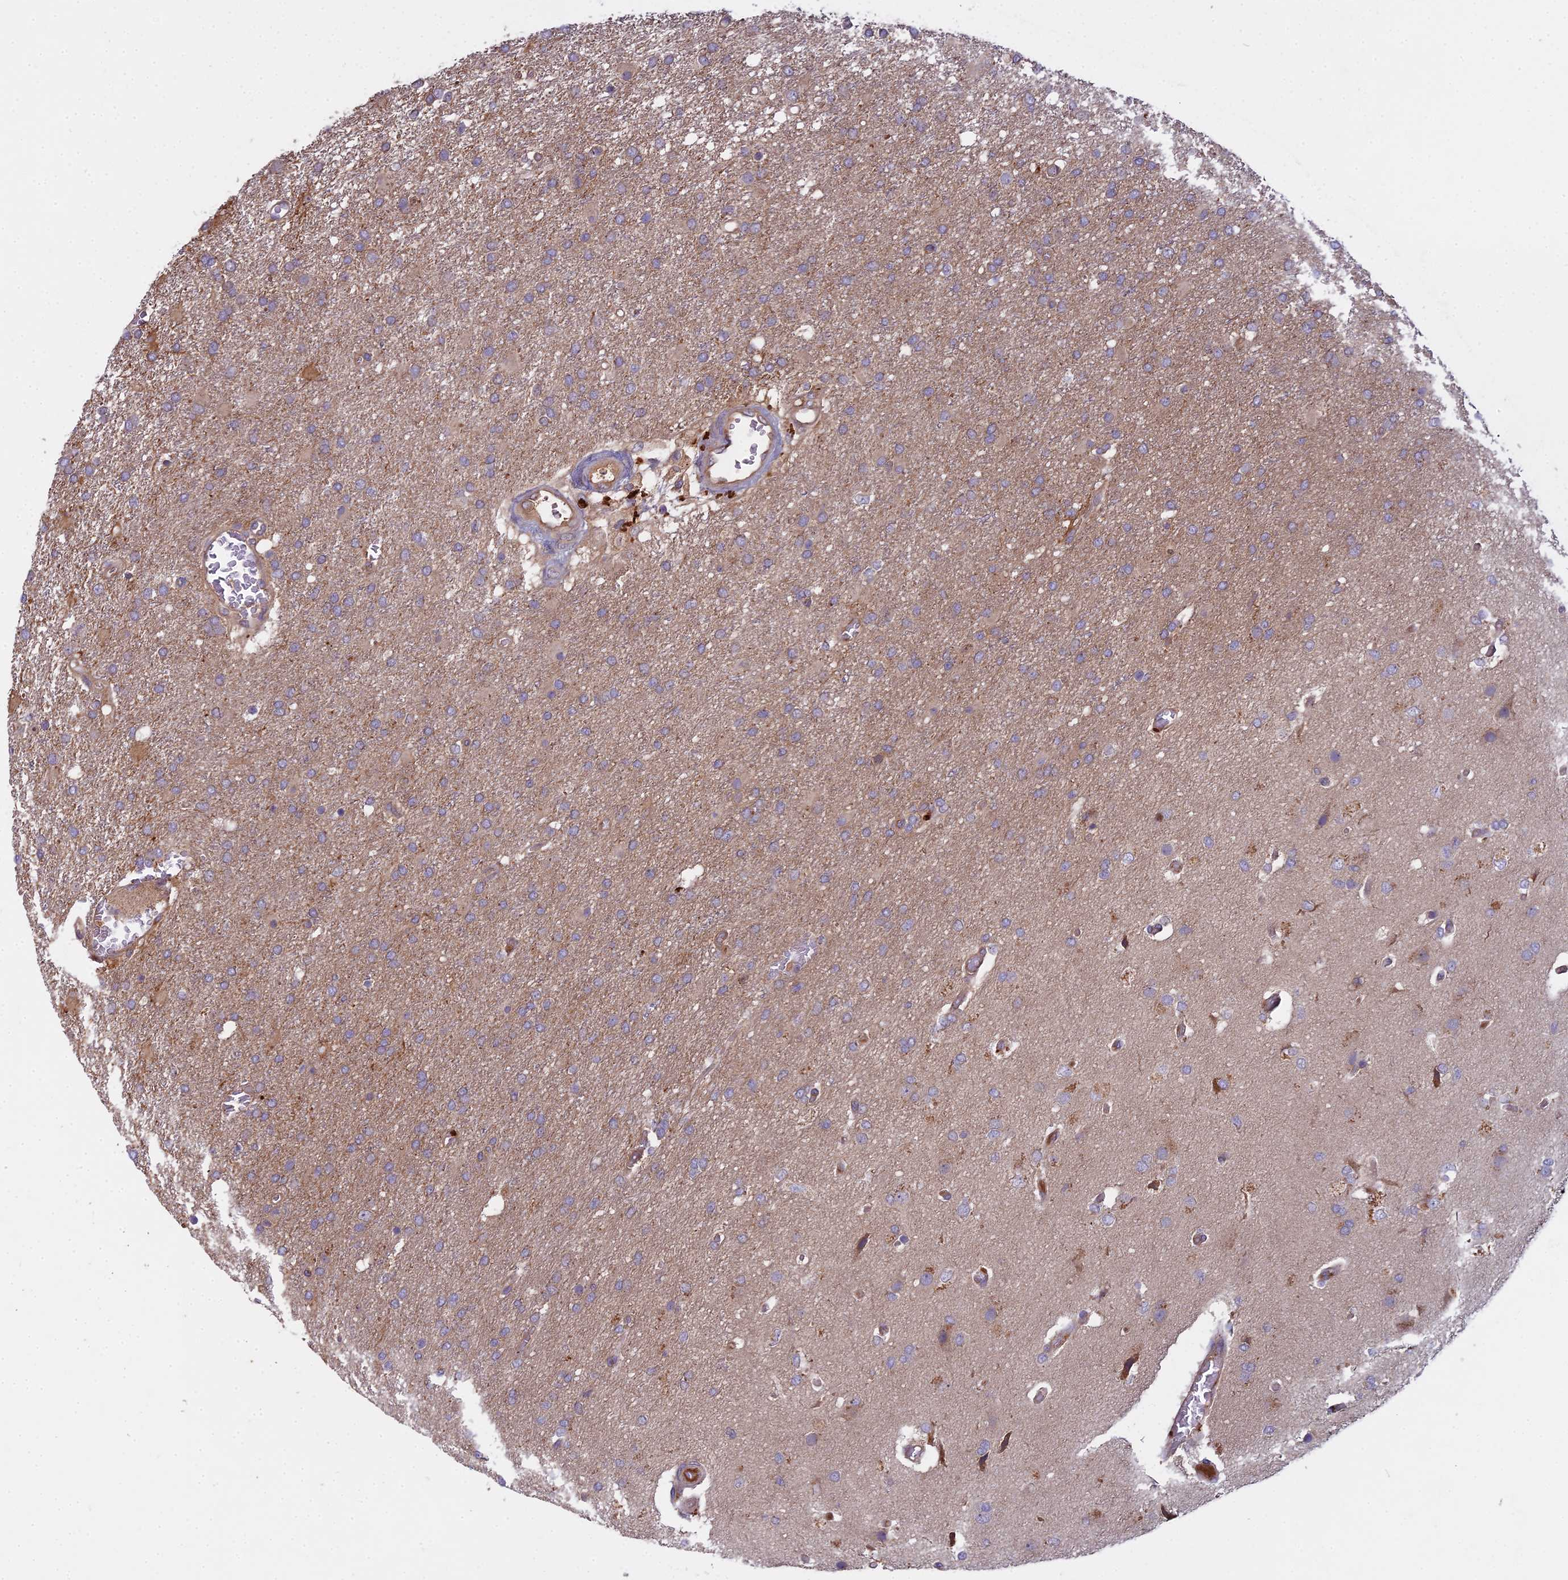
{"staining": {"intensity": "weak", "quantity": "25%-75%", "location": "cytoplasmic/membranous"}, "tissue": "glioma", "cell_type": "Tumor cells", "image_type": "cancer", "snomed": [{"axis": "morphology", "description": "Glioma, malignant, High grade"}, {"axis": "topography", "description": "Brain"}], "caption": "IHC image of glioma stained for a protein (brown), which demonstrates low levels of weak cytoplasmic/membranous staining in about 25%-75% of tumor cells.", "gene": "CCDC167", "patient": {"sex": "female", "age": 74}}